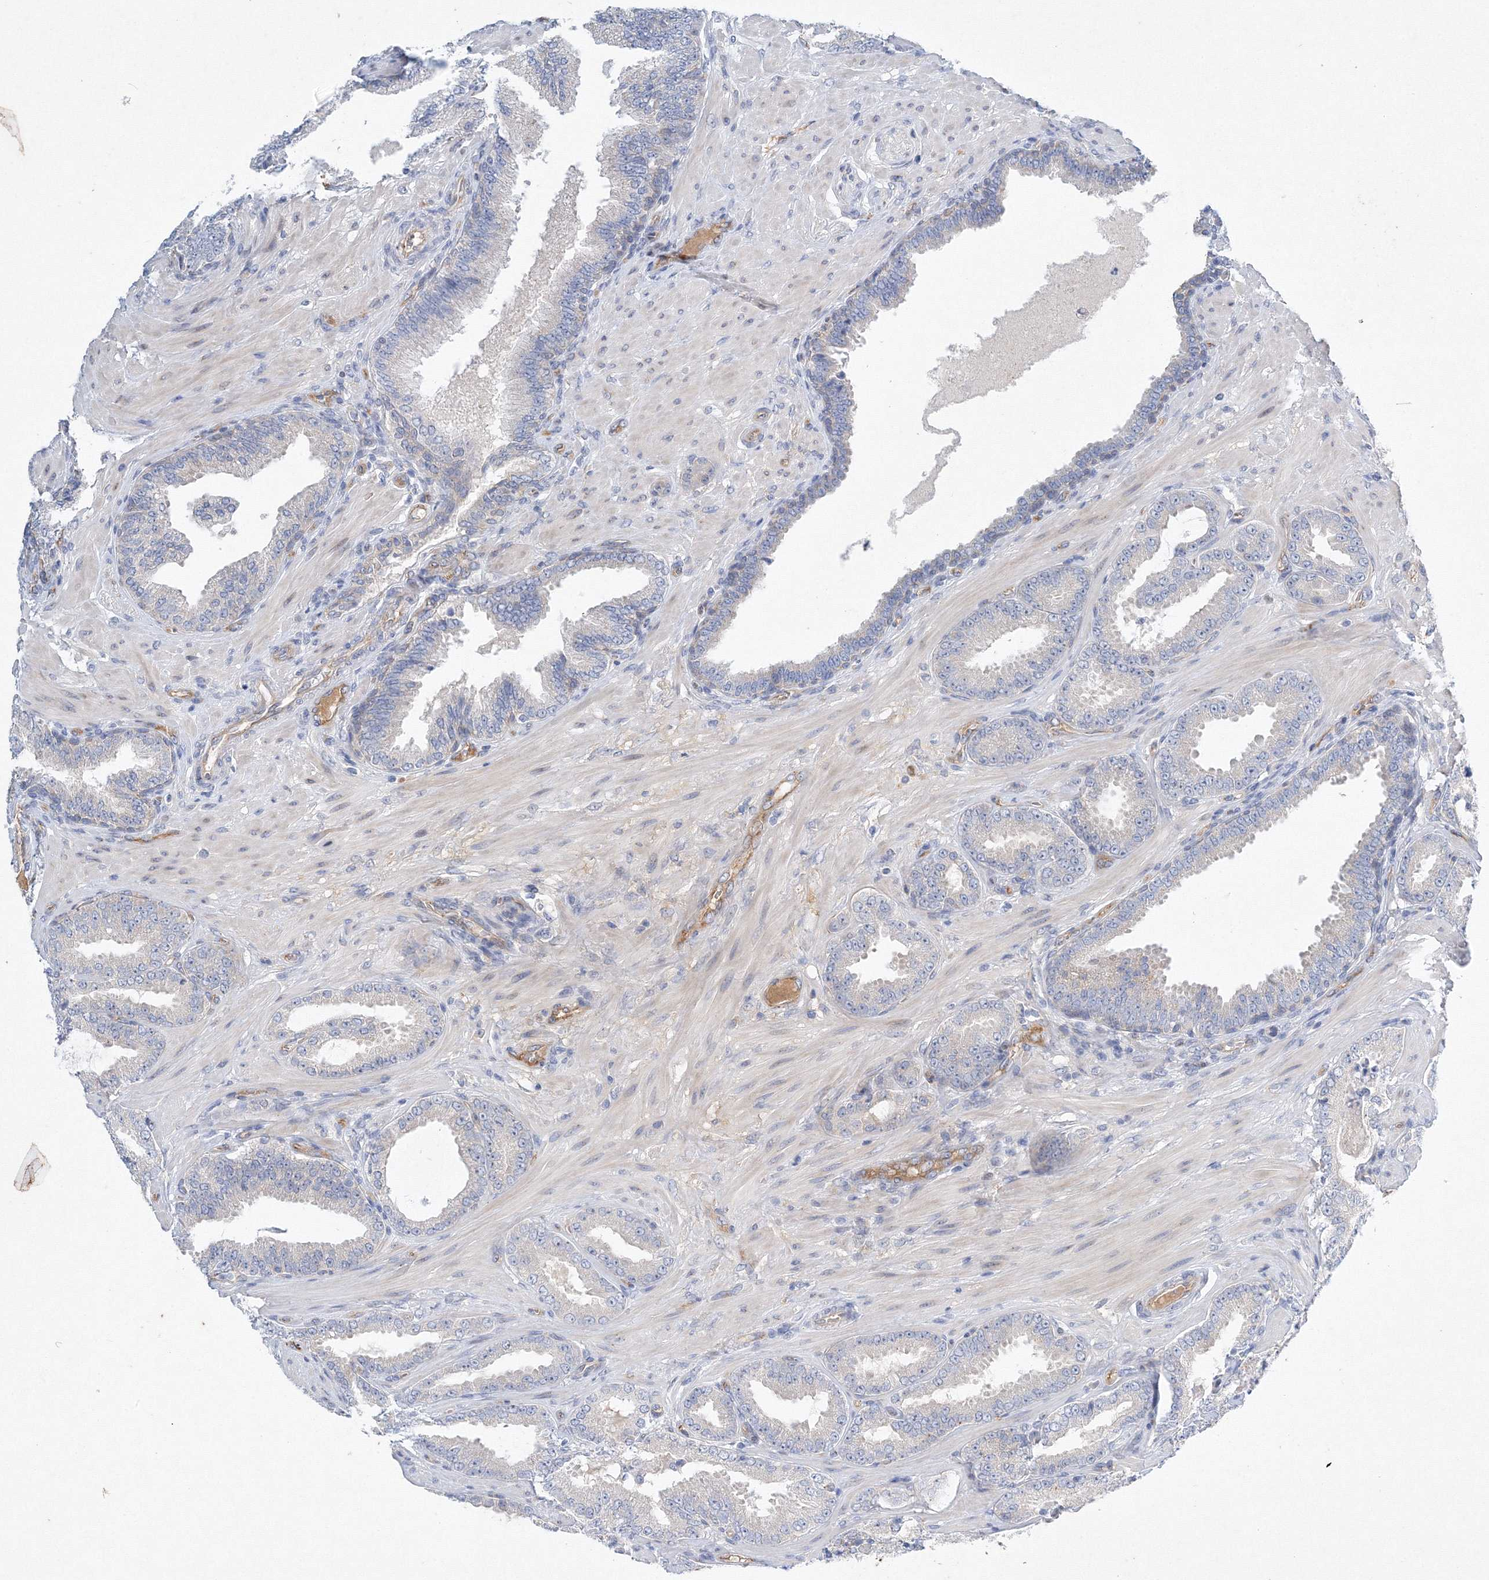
{"staining": {"intensity": "negative", "quantity": "none", "location": "none"}, "tissue": "prostate cancer", "cell_type": "Tumor cells", "image_type": "cancer", "snomed": [{"axis": "morphology", "description": "Adenocarcinoma, Low grade"}, {"axis": "topography", "description": "Prostate"}], "caption": "Immunohistochemical staining of adenocarcinoma (low-grade) (prostate) exhibits no significant staining in tumor cells. (Immunohistochemistry (ihc), brightfield microscopy, high magnification).", "gene": "TANC1", "patient": {"sex": "male", "age": 63}}